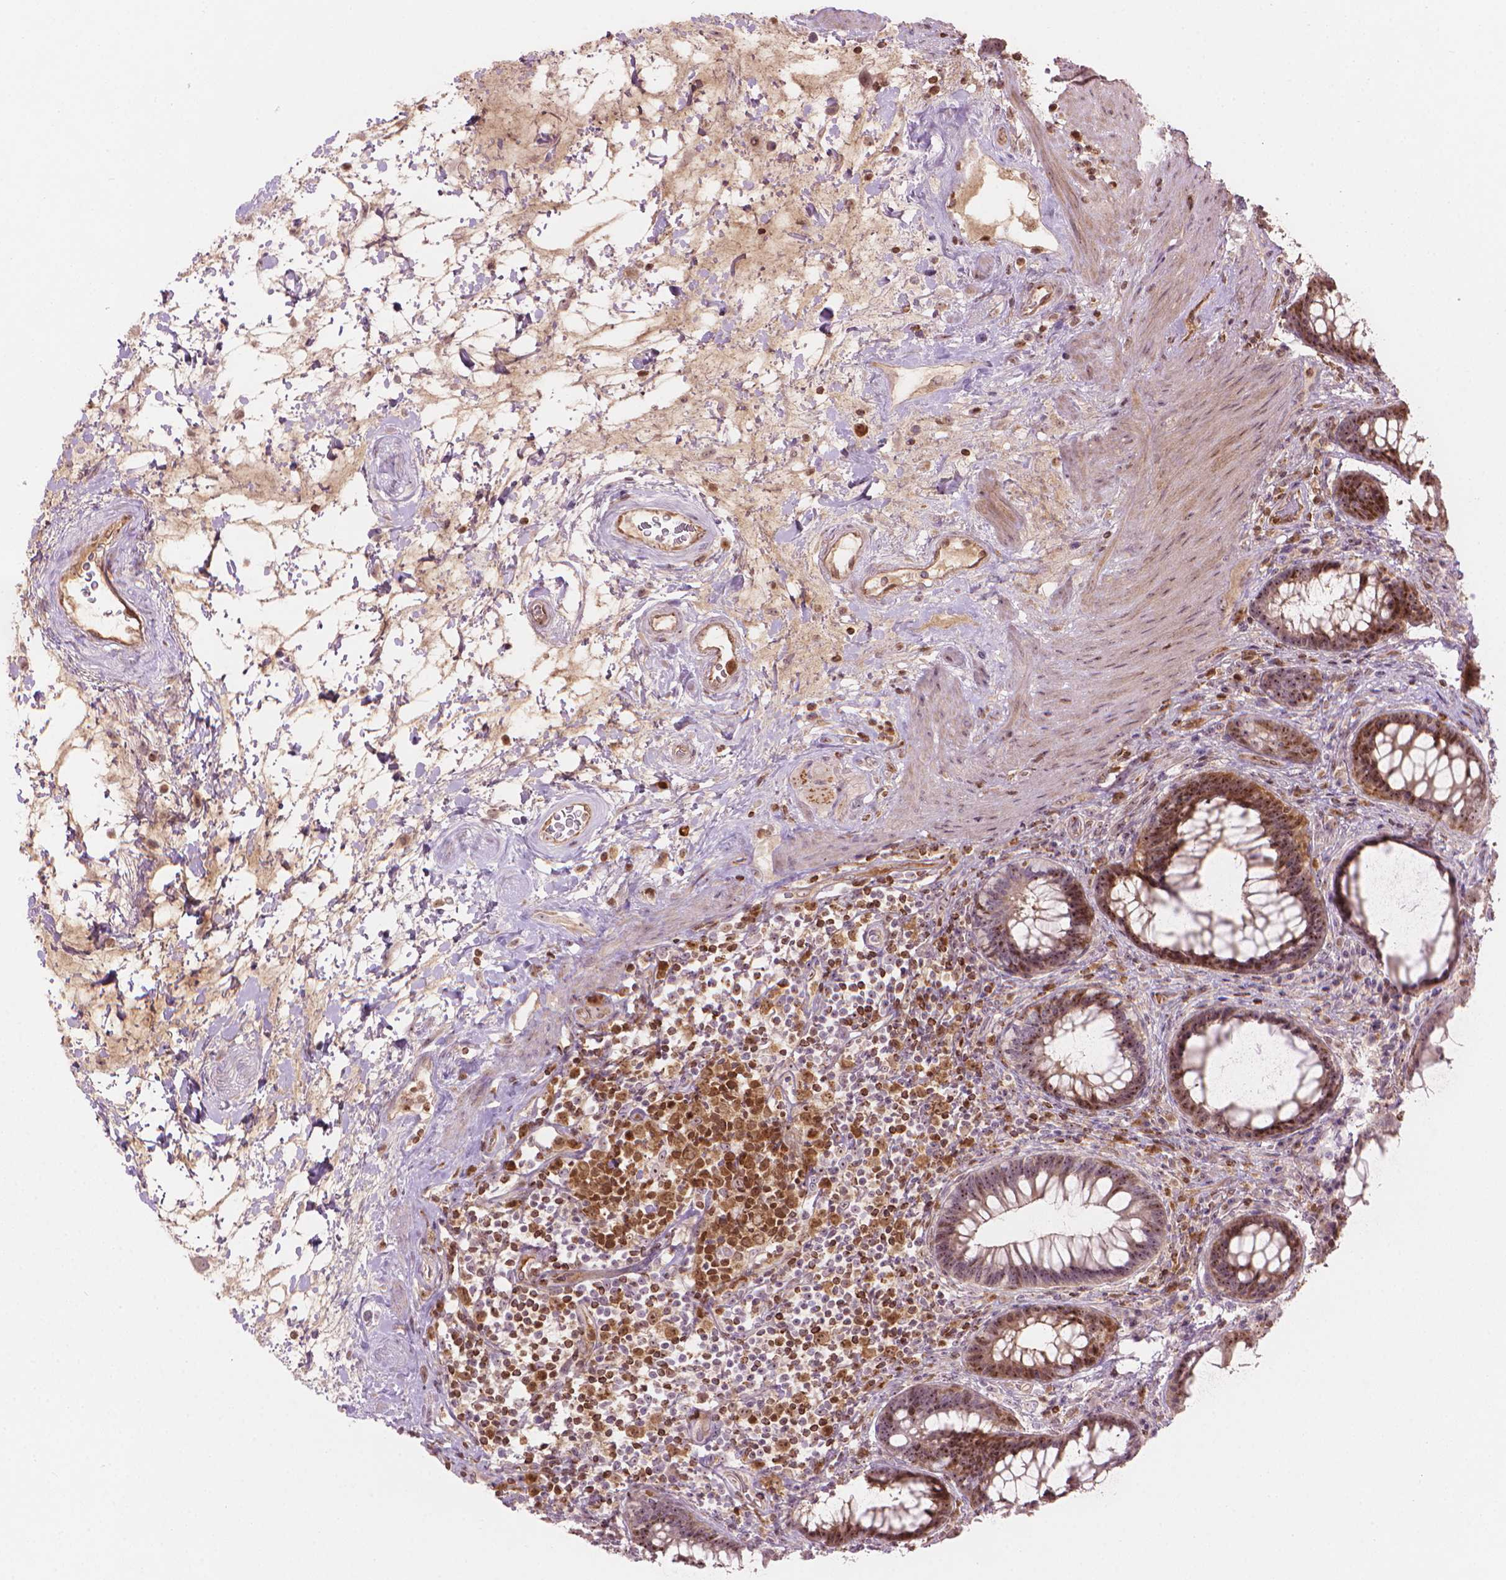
{"staining": {"intensity": "moderate", "quantity": "25%-75%", "location": "cytoplasmic/membranous,nuclear"}, "tissue": "rectum", "cell_type": "Glandular cells", "image_type": "normal", "snomed": [{"axis": "morphology", "description": "Normal tissue, NOS"}, {"axis": "topography", "description": "Rectum"}], "caption": "A high-resolution photomicrograph shows IHC staining of normal rectum, which exhibits moderate cytoplasmic/membranous,nuclear staining in approximately 25%-75% of glandular cells.", "gene": "SMC2", "patient": {"sex": "male", "age": 72}}